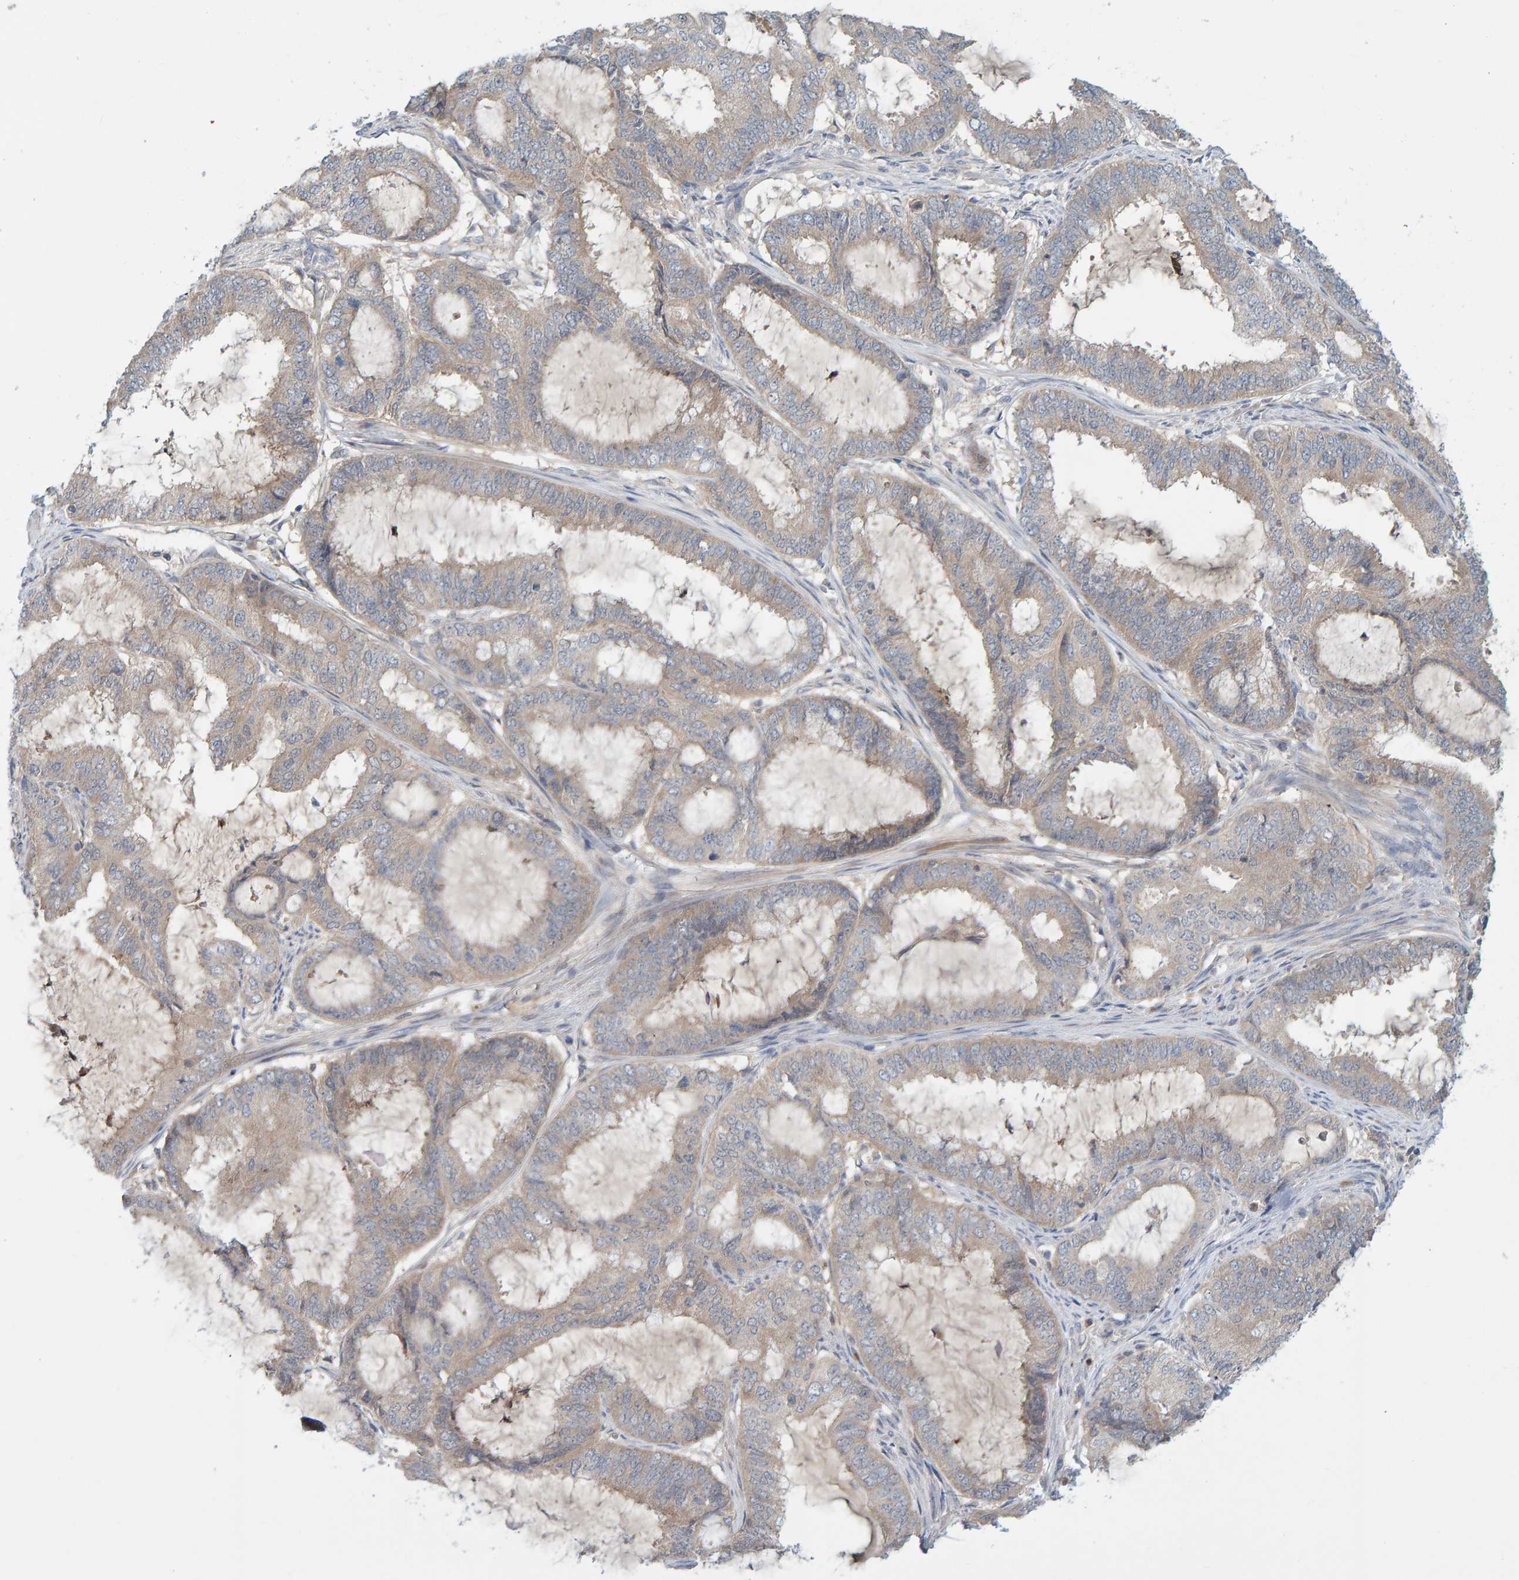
{"staining": {"intensity": "weak", "quantity": "<25%", "location": "cytoplasmic/membranous"}, "tissue": "endometrial cancer", "cell_type": "Tumor cells", "image_type": "cancer", "snomed": [{"axis": "morphology", "description": "Adenocarcinoma, NOS"}, {"axis": "topography", "description": "Endometrium"}], "caption": "DAB (3,3'-diaminobenzidine) immunohistochemical staining of human endometrial cancer reveals no significant expression in tumor cells.", "gene": "TATDN1", "patient": {"sex": "female", "age": 51}}